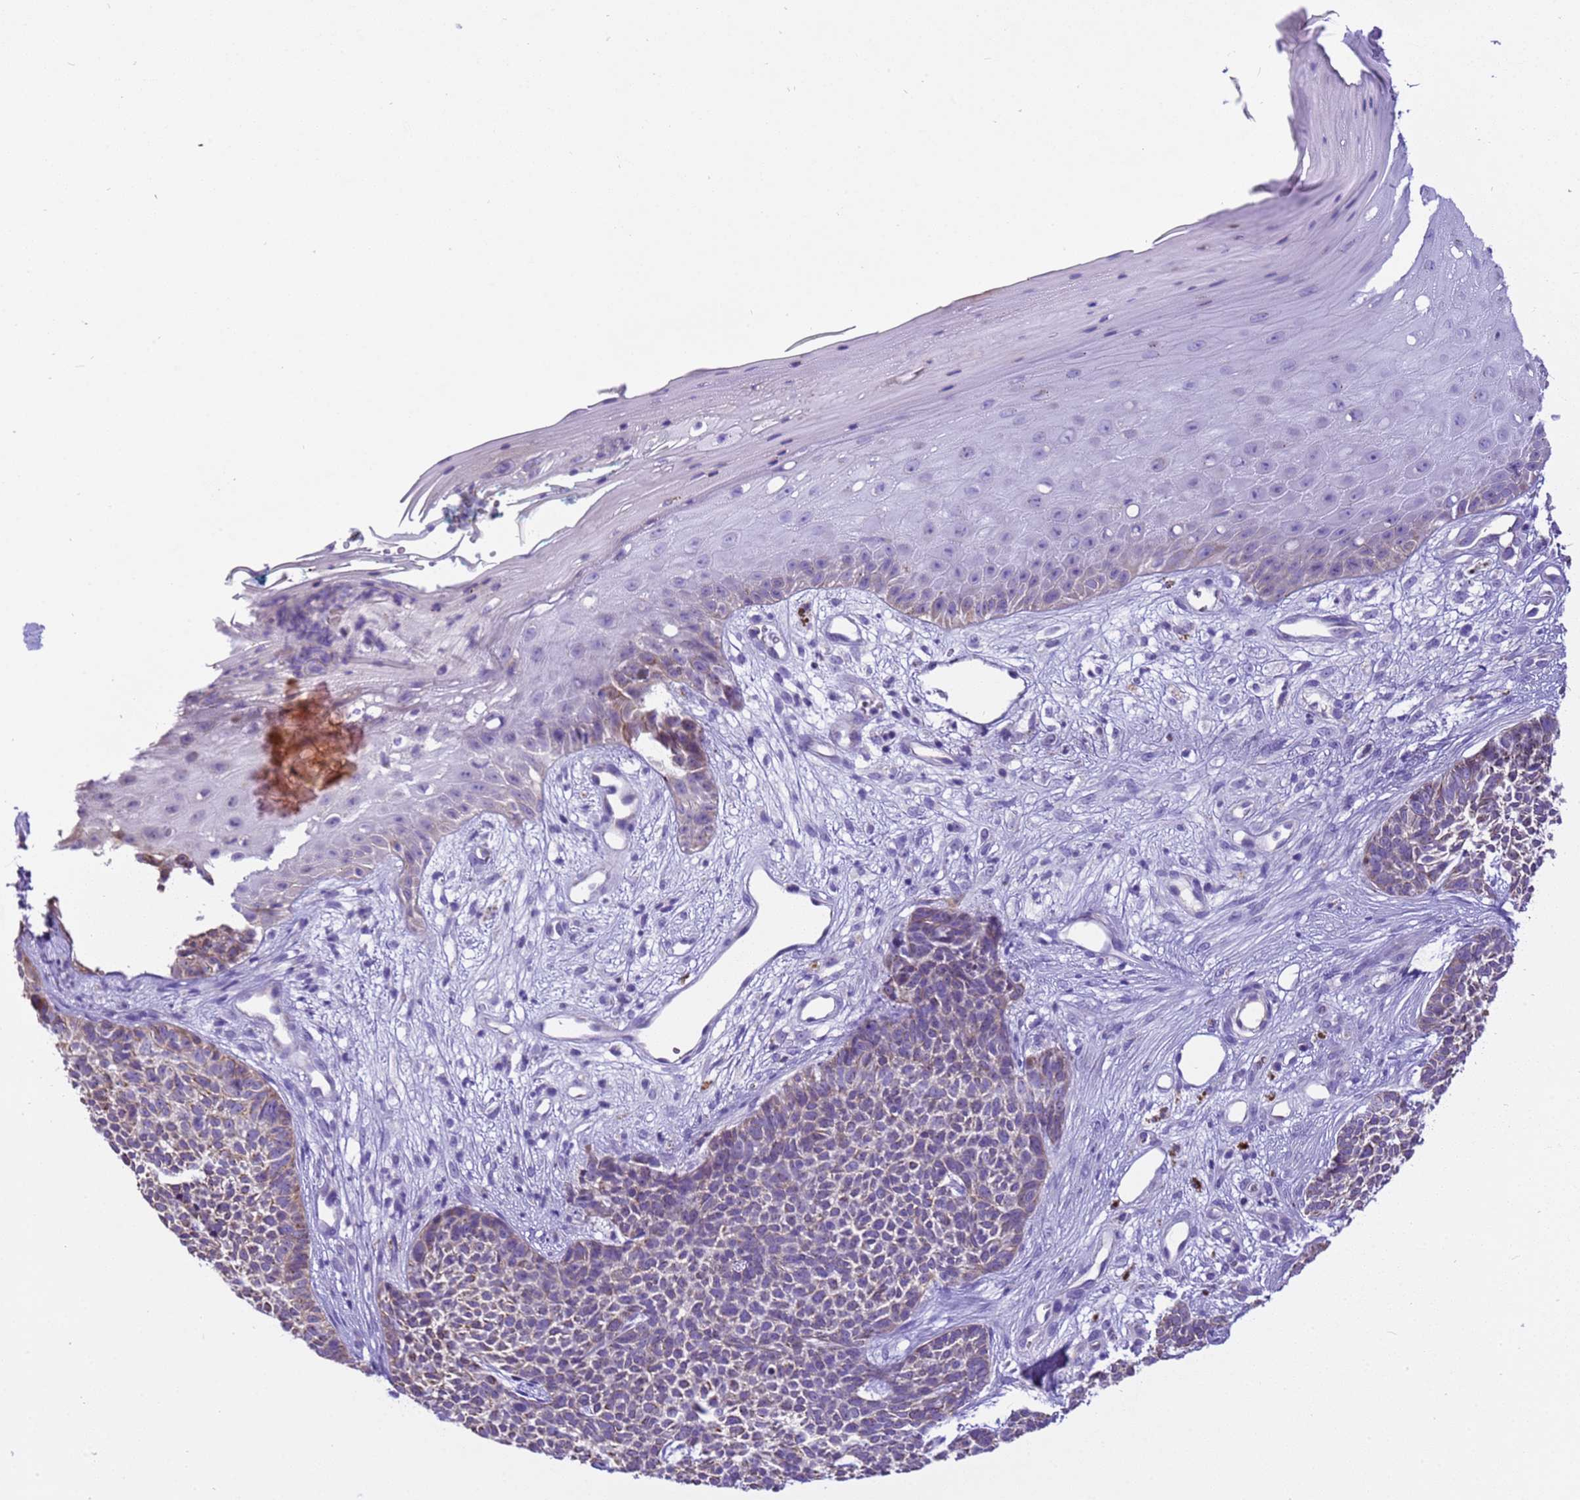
{"staining": {"intensity": "weak", "quantity": "<25%", "location": "cytoplasmic/membranous"}, "tissue": "skin cancer", "cell_type": "Tumor cells", "image_type": "cancer", "snomed": [{"axis": "morphology", "description": "Basal cell carcinoma"}, {"axis": "topography", "description": "Skin"}], "caption": "A high-resolution photomicrograph shows IHC staining of skin cancer (basal cell carcinoma), which displays no significant staining in tumor cells.", "gene": "PIEZO2", "patient": {"sex": "female", "age": 84}}